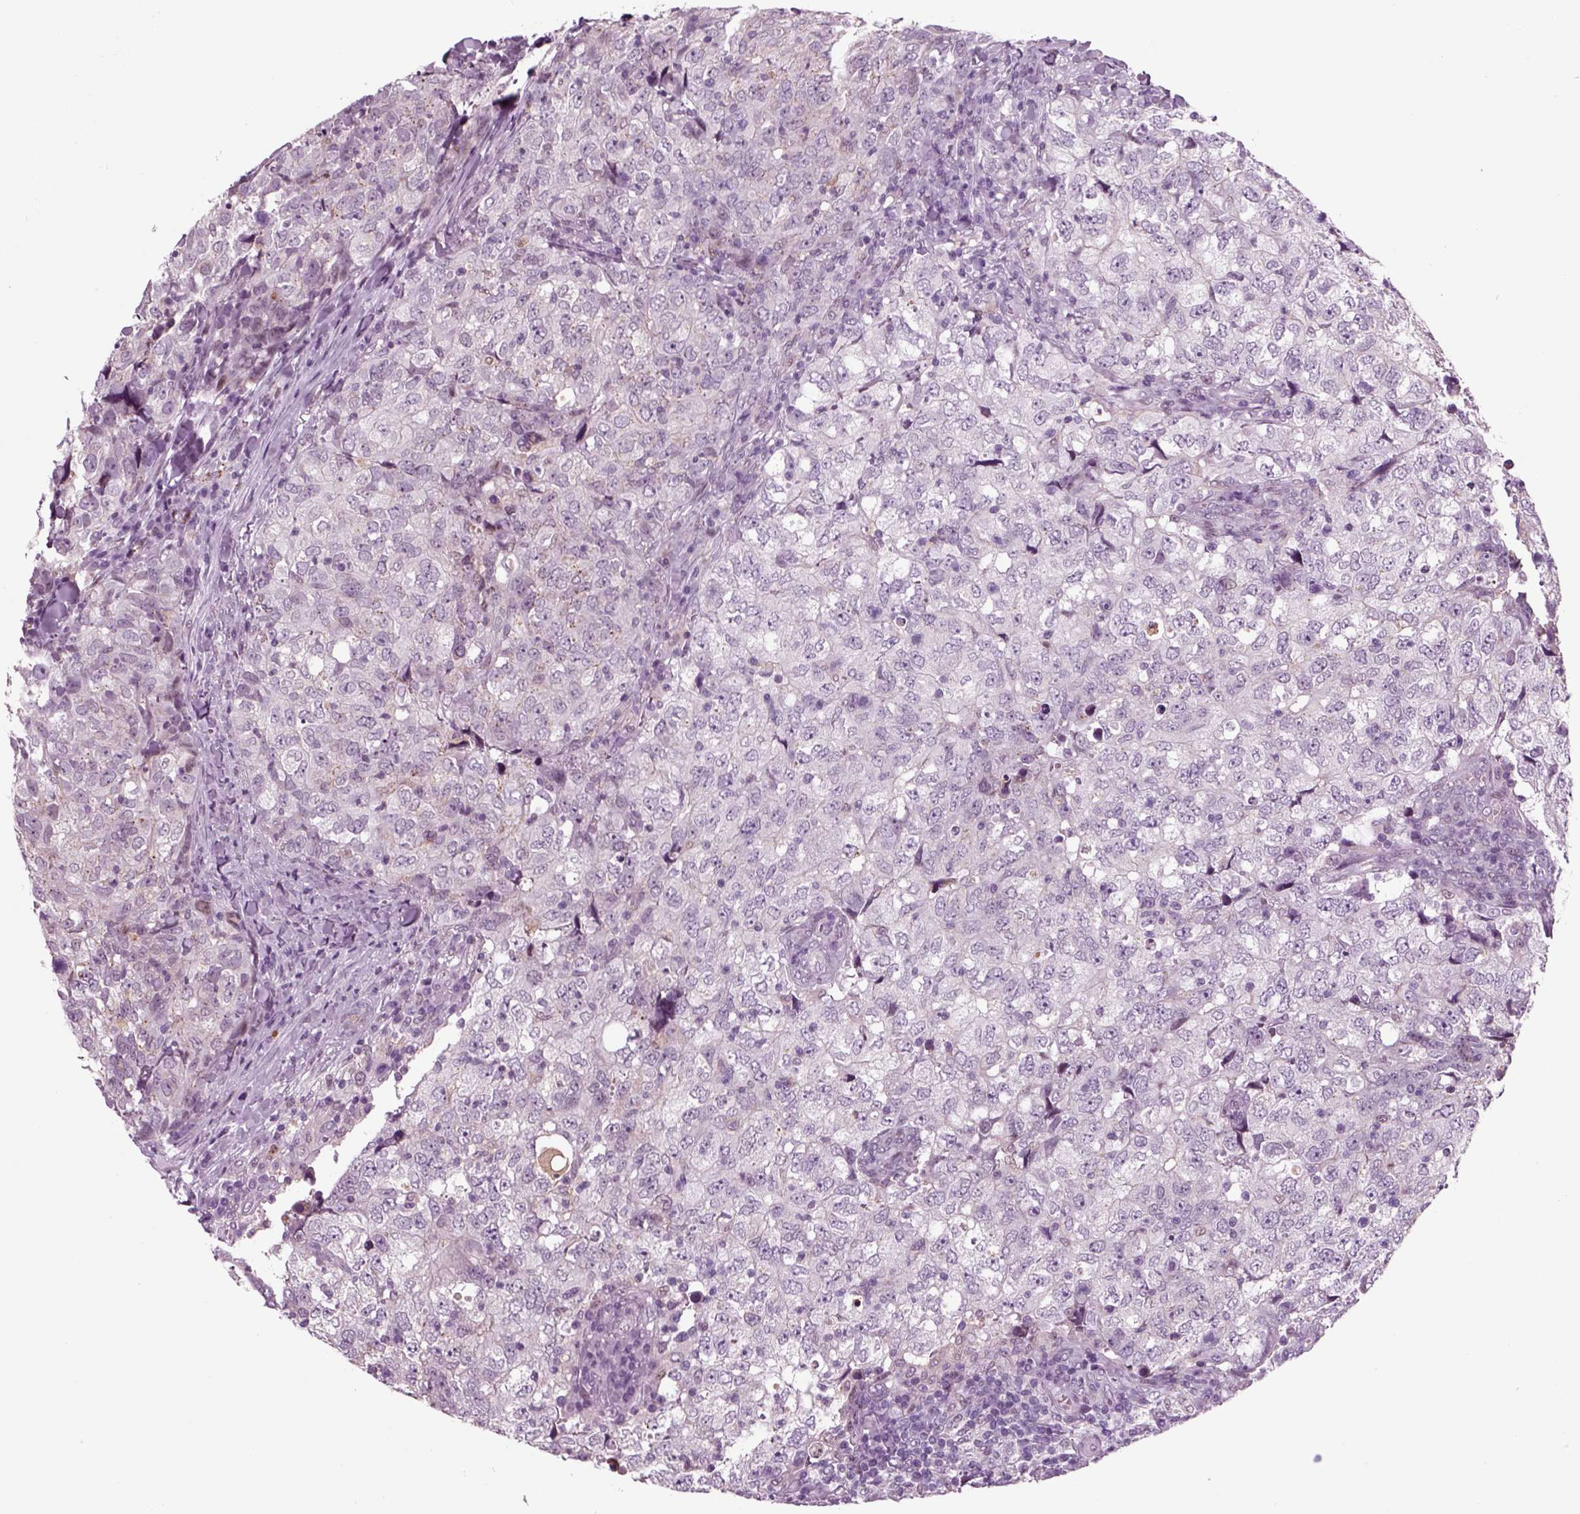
{"staining": {"intensity": "negative", "quantity": "none", "location": "none"}, "tissue": "breast cancer", "cell_type": "Tumor cells", "image_type": "cancer", "snomed": [{"axis": "morphology", "description": "Duct carcinoma"}, {"axis": "topography", "description": "Breast"}], "caption": "A photomicrograph of human breast cancer (invasive ductal carcinoma) is negative for staining in tumor cells.", "gene": "CHGB", "patient": {"sex": "female", "age": 30}}